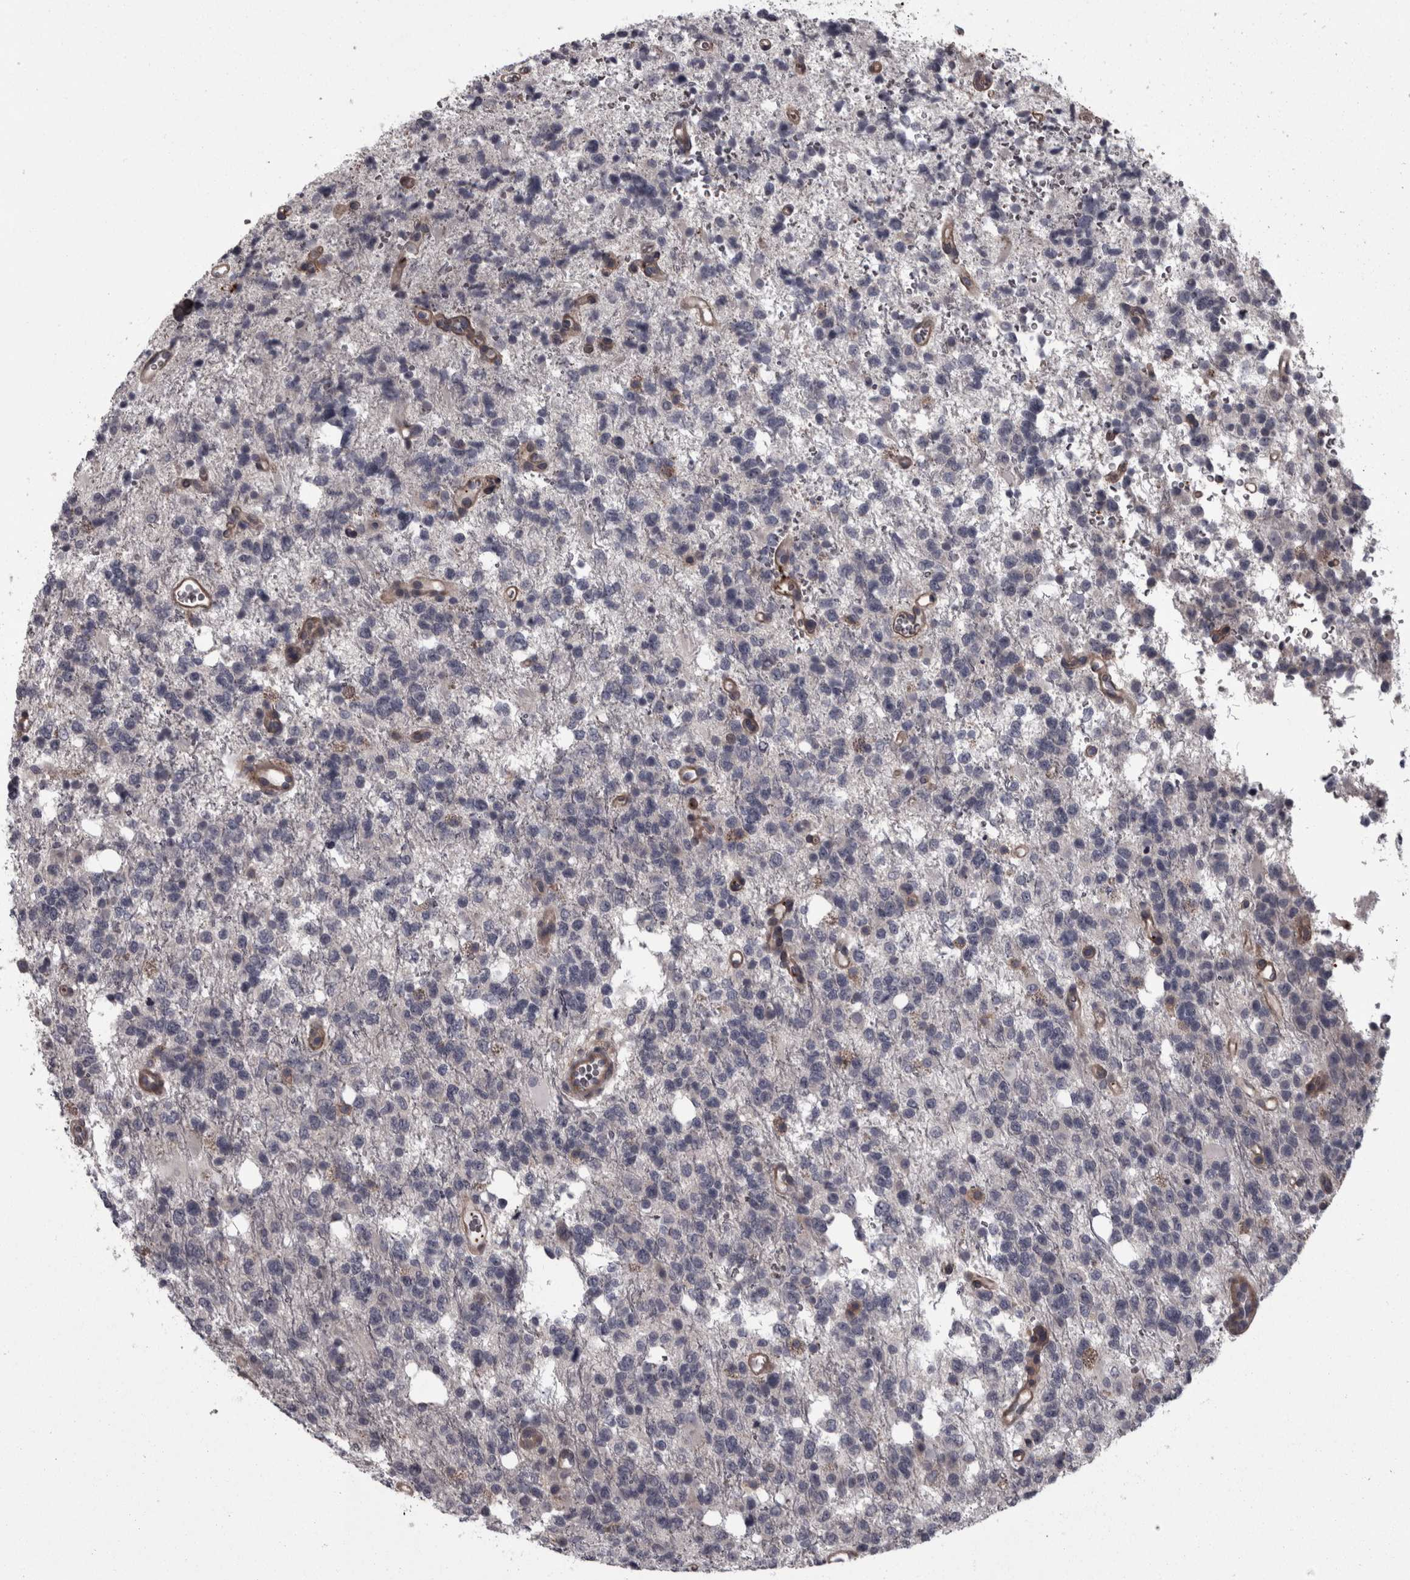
{"staining": {"intensity": "negative", "quantity": "none", "location": "none"}, "tissue": "glioma", "cell_type": "Tumor cells", "image_type": "cancer", "snomed": [{"axis": "morphology", "description": "Glioma, malignant, High grade"}, {"axis": "topography", "description": "Brain"}], "caption": "This is a image of IHC staining of malignant high-grade glioma, which shows no expression in tumor cells.", "gene": "RSU1", "patient": {"sex": "female", "age": 62}}